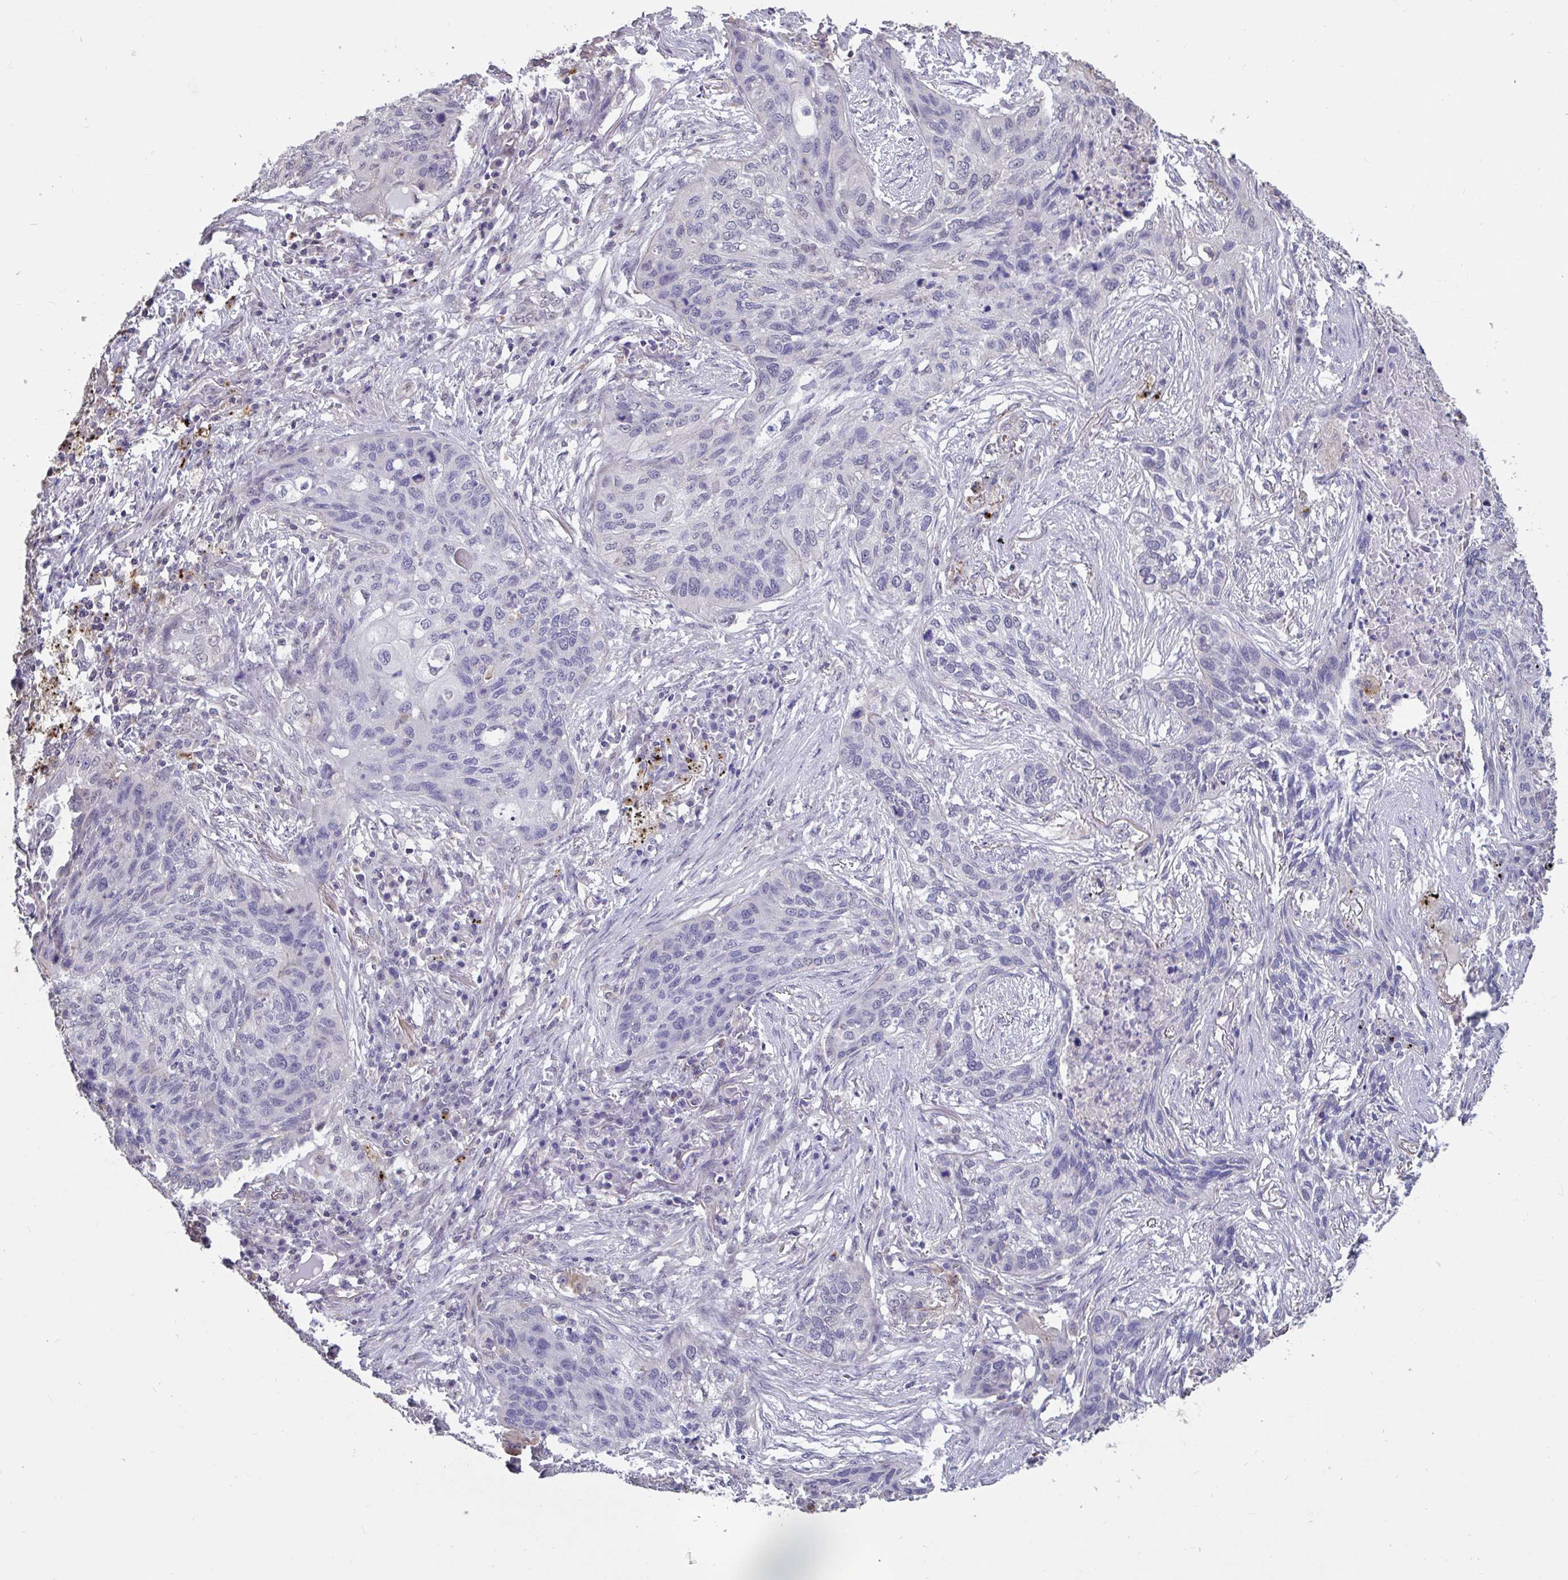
{"staining": {"intensity": "negative", "quantity": "none", "location": "none"}, "tissue": "lung cancer", "cell_type": "Tumor cells", "image_type": "cancer", "snomed": [{"axis": "morphology", "description": "Squamous cell carcinoma, NOS"}, {"axis": "topography", "description": "Lung"}], "caption": "This image is of squamous cell carcinoma (lung) stained with immunohistochemistry to label a protein in brown with the nuclei are counter-stained blue. There is no positivity in tumor cells.", "gene": "DDX39A", "patient": {"sex": "female", "age": 63}}